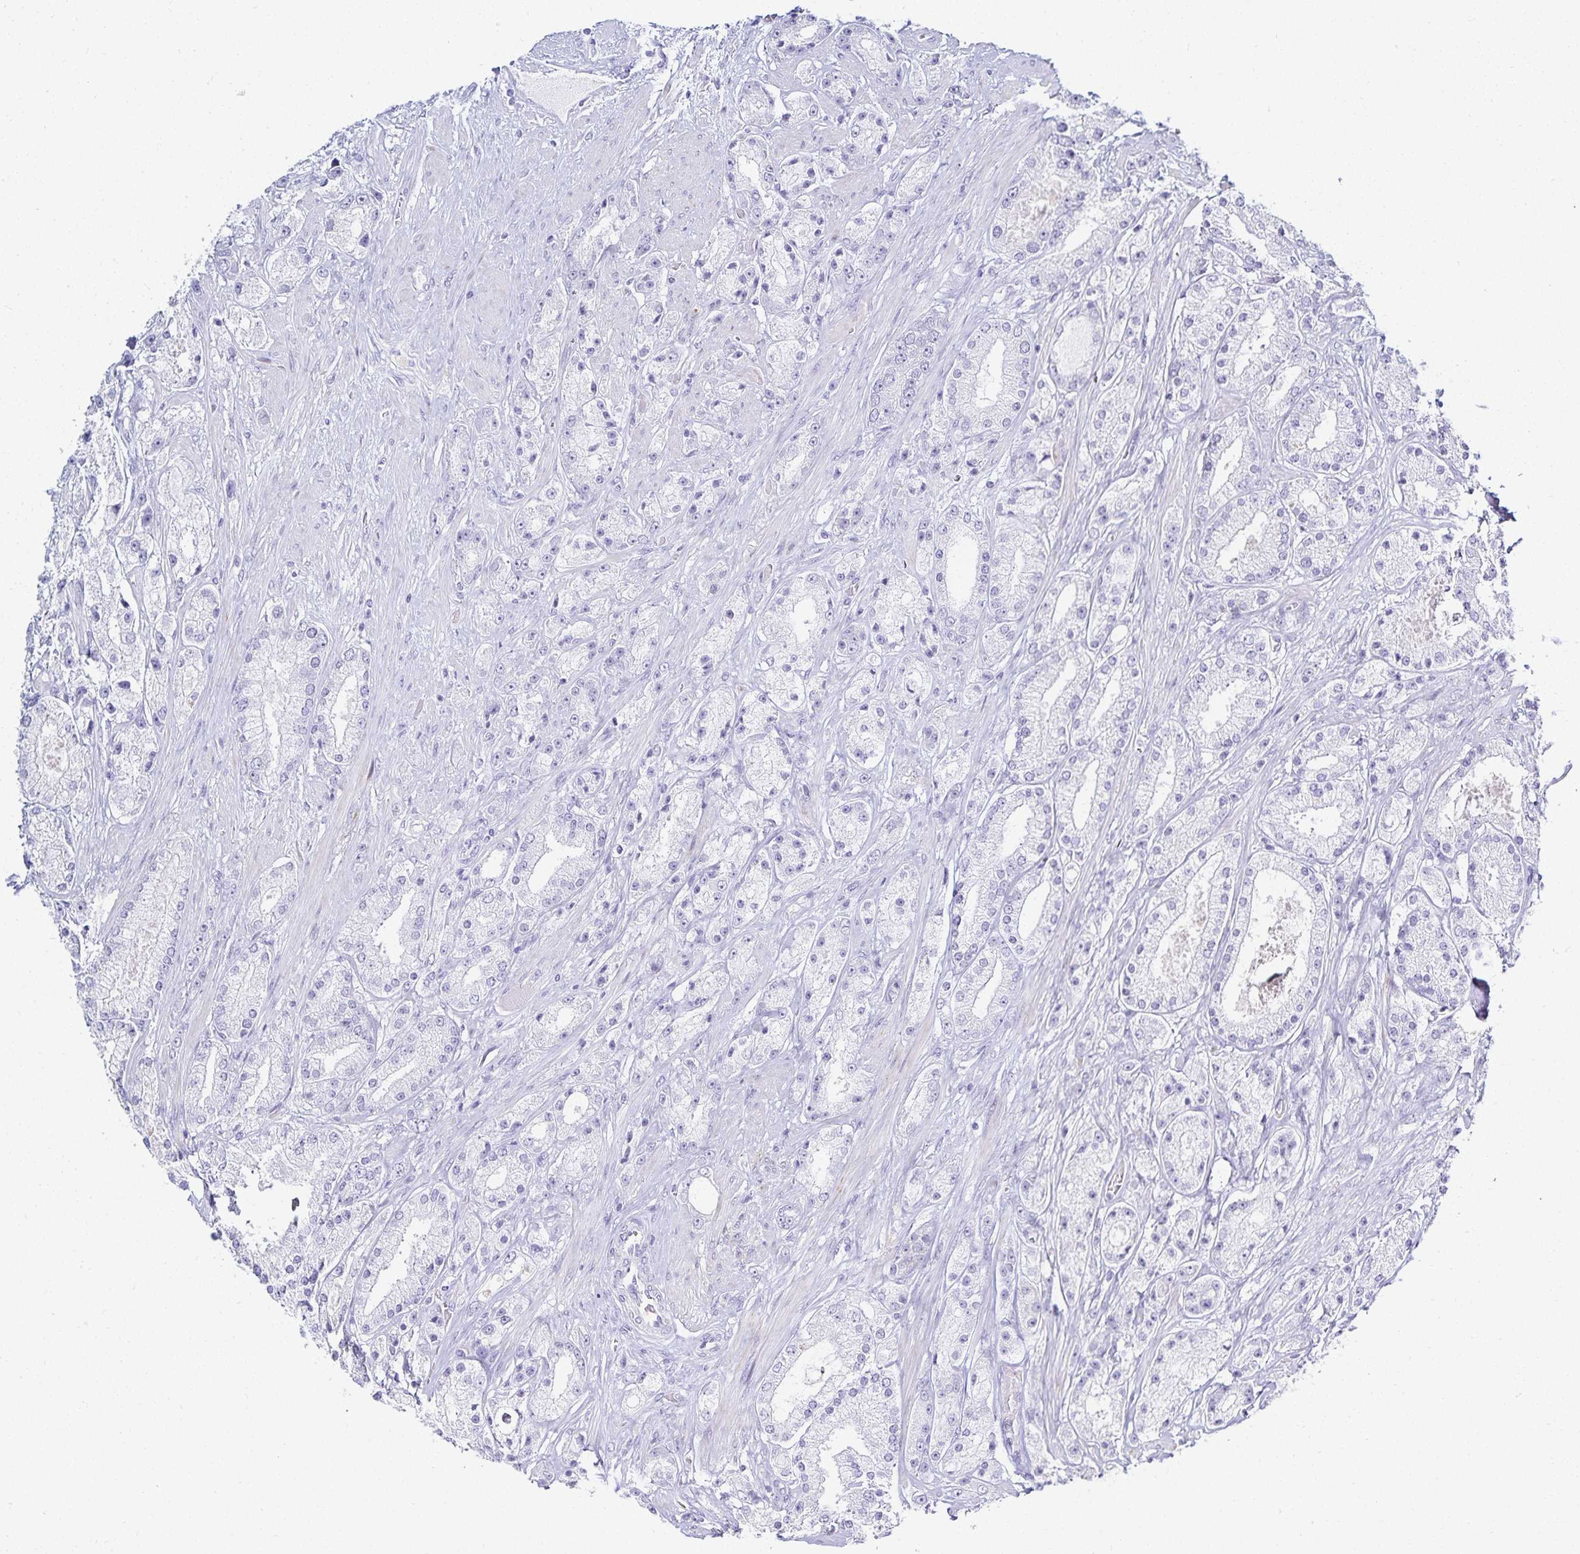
{"staining": {"intensity": "negative", "quantity": "none", "location": "none"}, "tissue": "prostate cancer", "cell_type": "Tumor cells", "image_type": "cancer", "snomed": [{"axis": "morphology", "description": "Adenocarcinoma, High grade"}, {"axis": "topography", "description": "Prostate"}], "caption": "This is an immunohistochemistry histopathology image of human prostate high-grade adenocarcinoma. There is no positivity in tumor cells.", "gene": "GP2", "patient": {"sex": "male", "age": 67}}